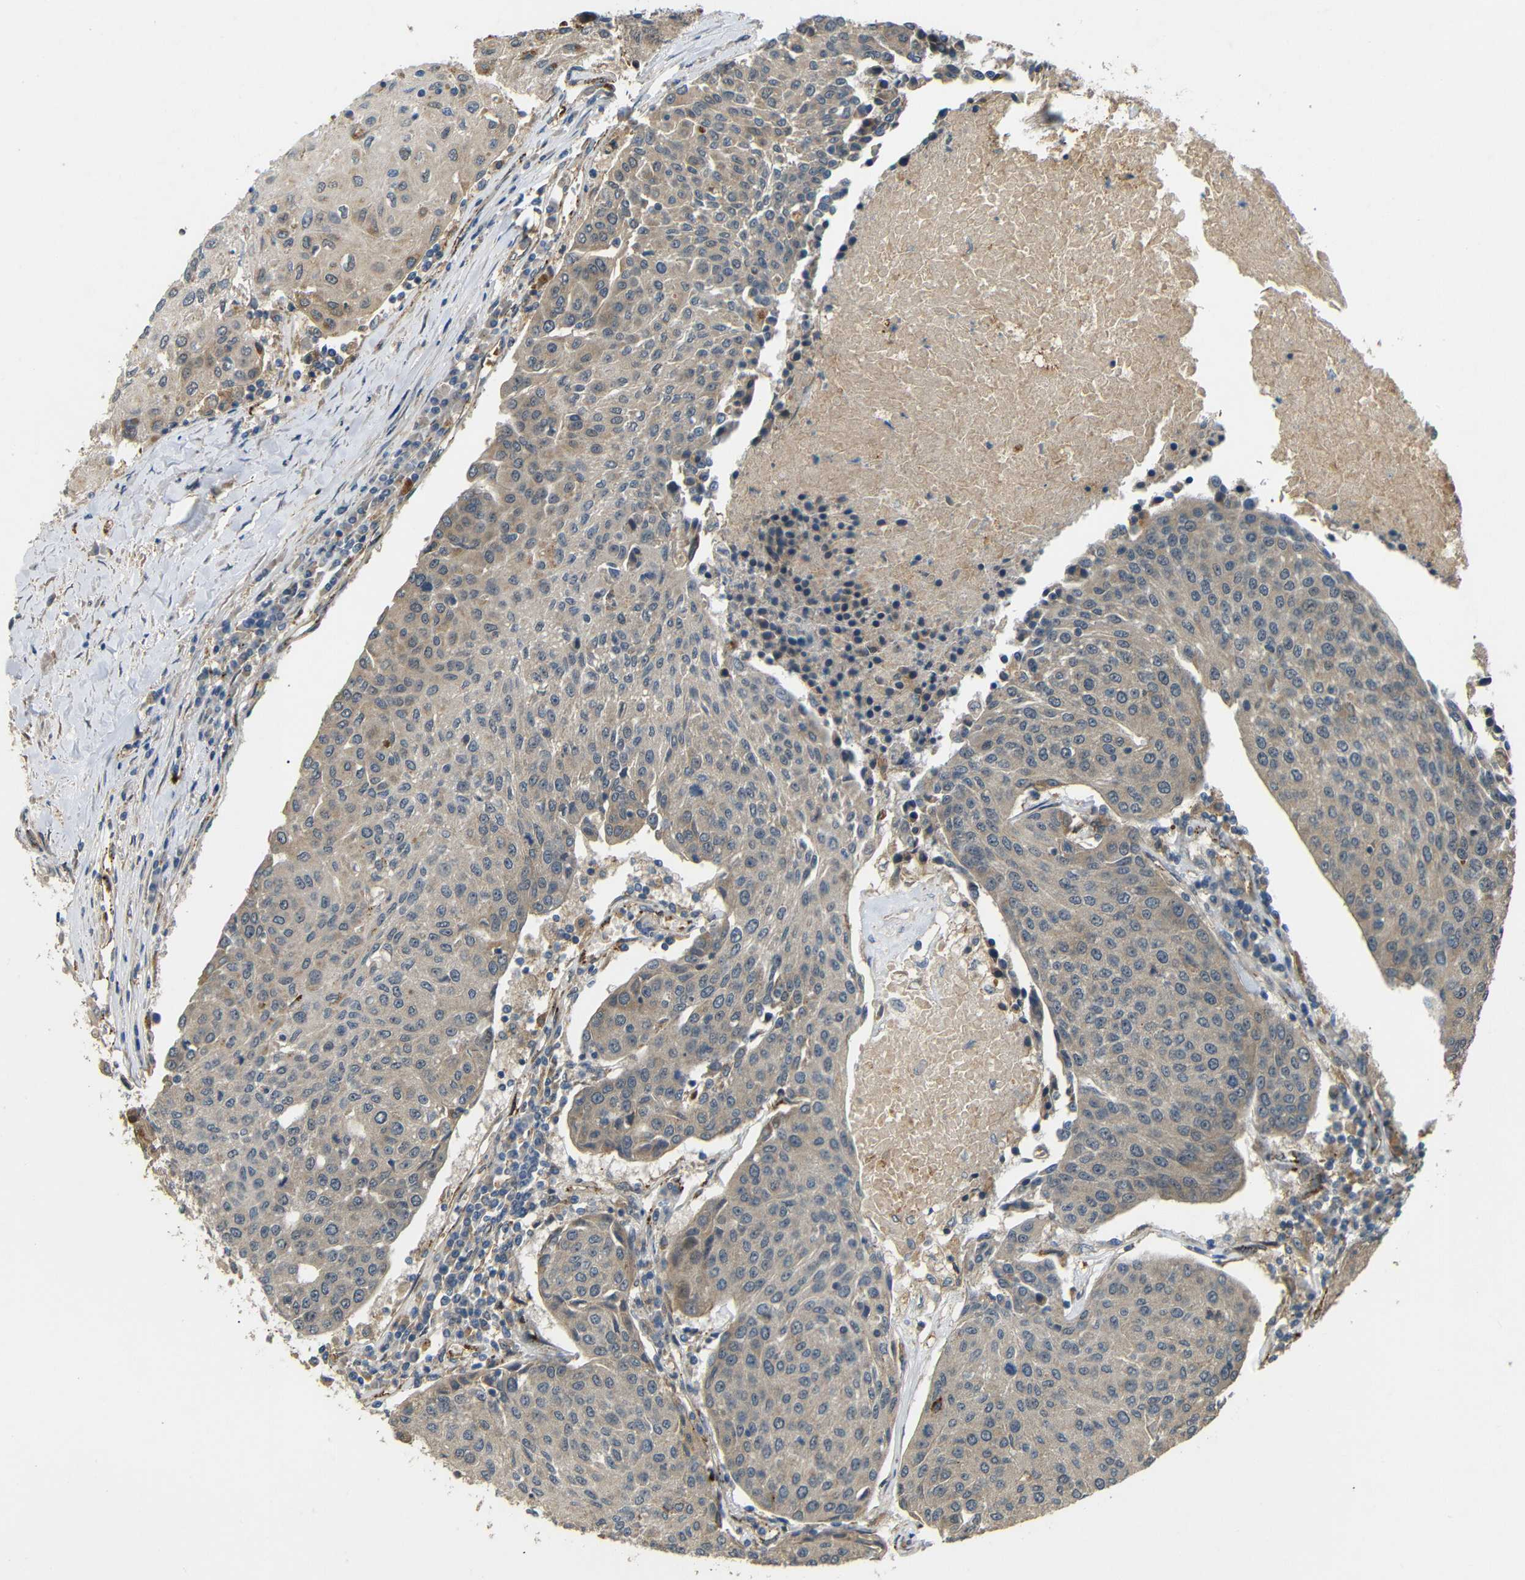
{"staining": {"intensity": "weak", "quantity": ">75%", "location": "cytoplasmic/membranous"}, "tissue": "urothelial cancer", "cell_type": "Tumor cells", "image_type": "cancer", "snomed": [{"axis": "morphology", "description": "Urothelial carcinoma, High grade"}, {"axis": "topography", "description": "Urinary bladder"}], "caption": "A micrograph of human urothelial carcinoma (high-grade) stained for a protein displays weak cytoplasmic/membranous brown staining in tumor cells.", "gene": "ATP7A", "patient": {"sex": "female", "age": 85}}